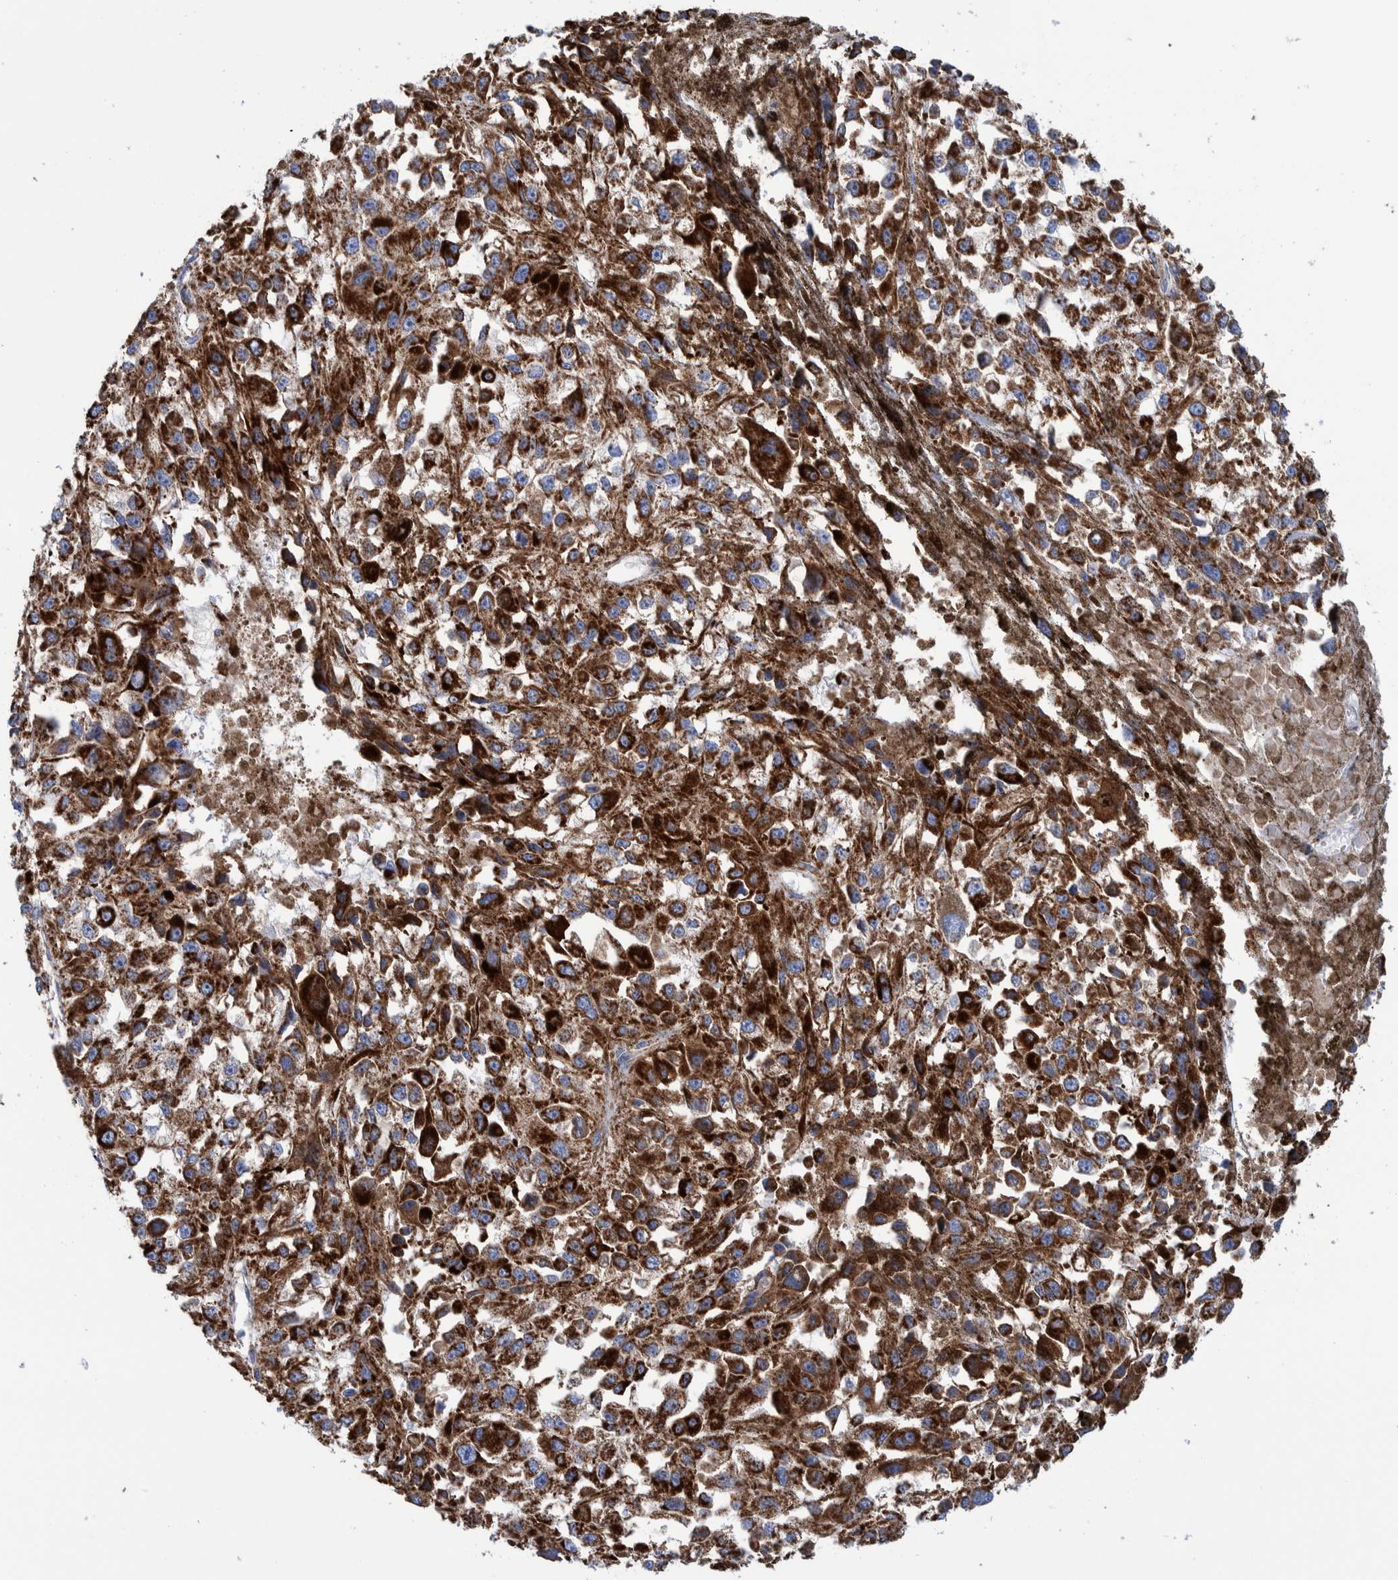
{"staining": {"intensity": "moderate", "quantity": ">75%", "location": "cytoplasmic/membranous"}, "tissue": "melanoma", "cell_type": "Tumor cells", "image_type": "cancer", "snomed": [{"axis": "morphology", "description": "Malignant melanoma, Metastatic site"}, {"axis": "topography", "description": "Lymph node"}], "caption": "This histopathology image shows IHC staining of malignant melanoma (metastatic site), with medium moderate cytoplasmic/membranous positivity in about >75% of tumor cells.", "gene": "DECR1", "patient": {"sex": "male", "age": 59}}